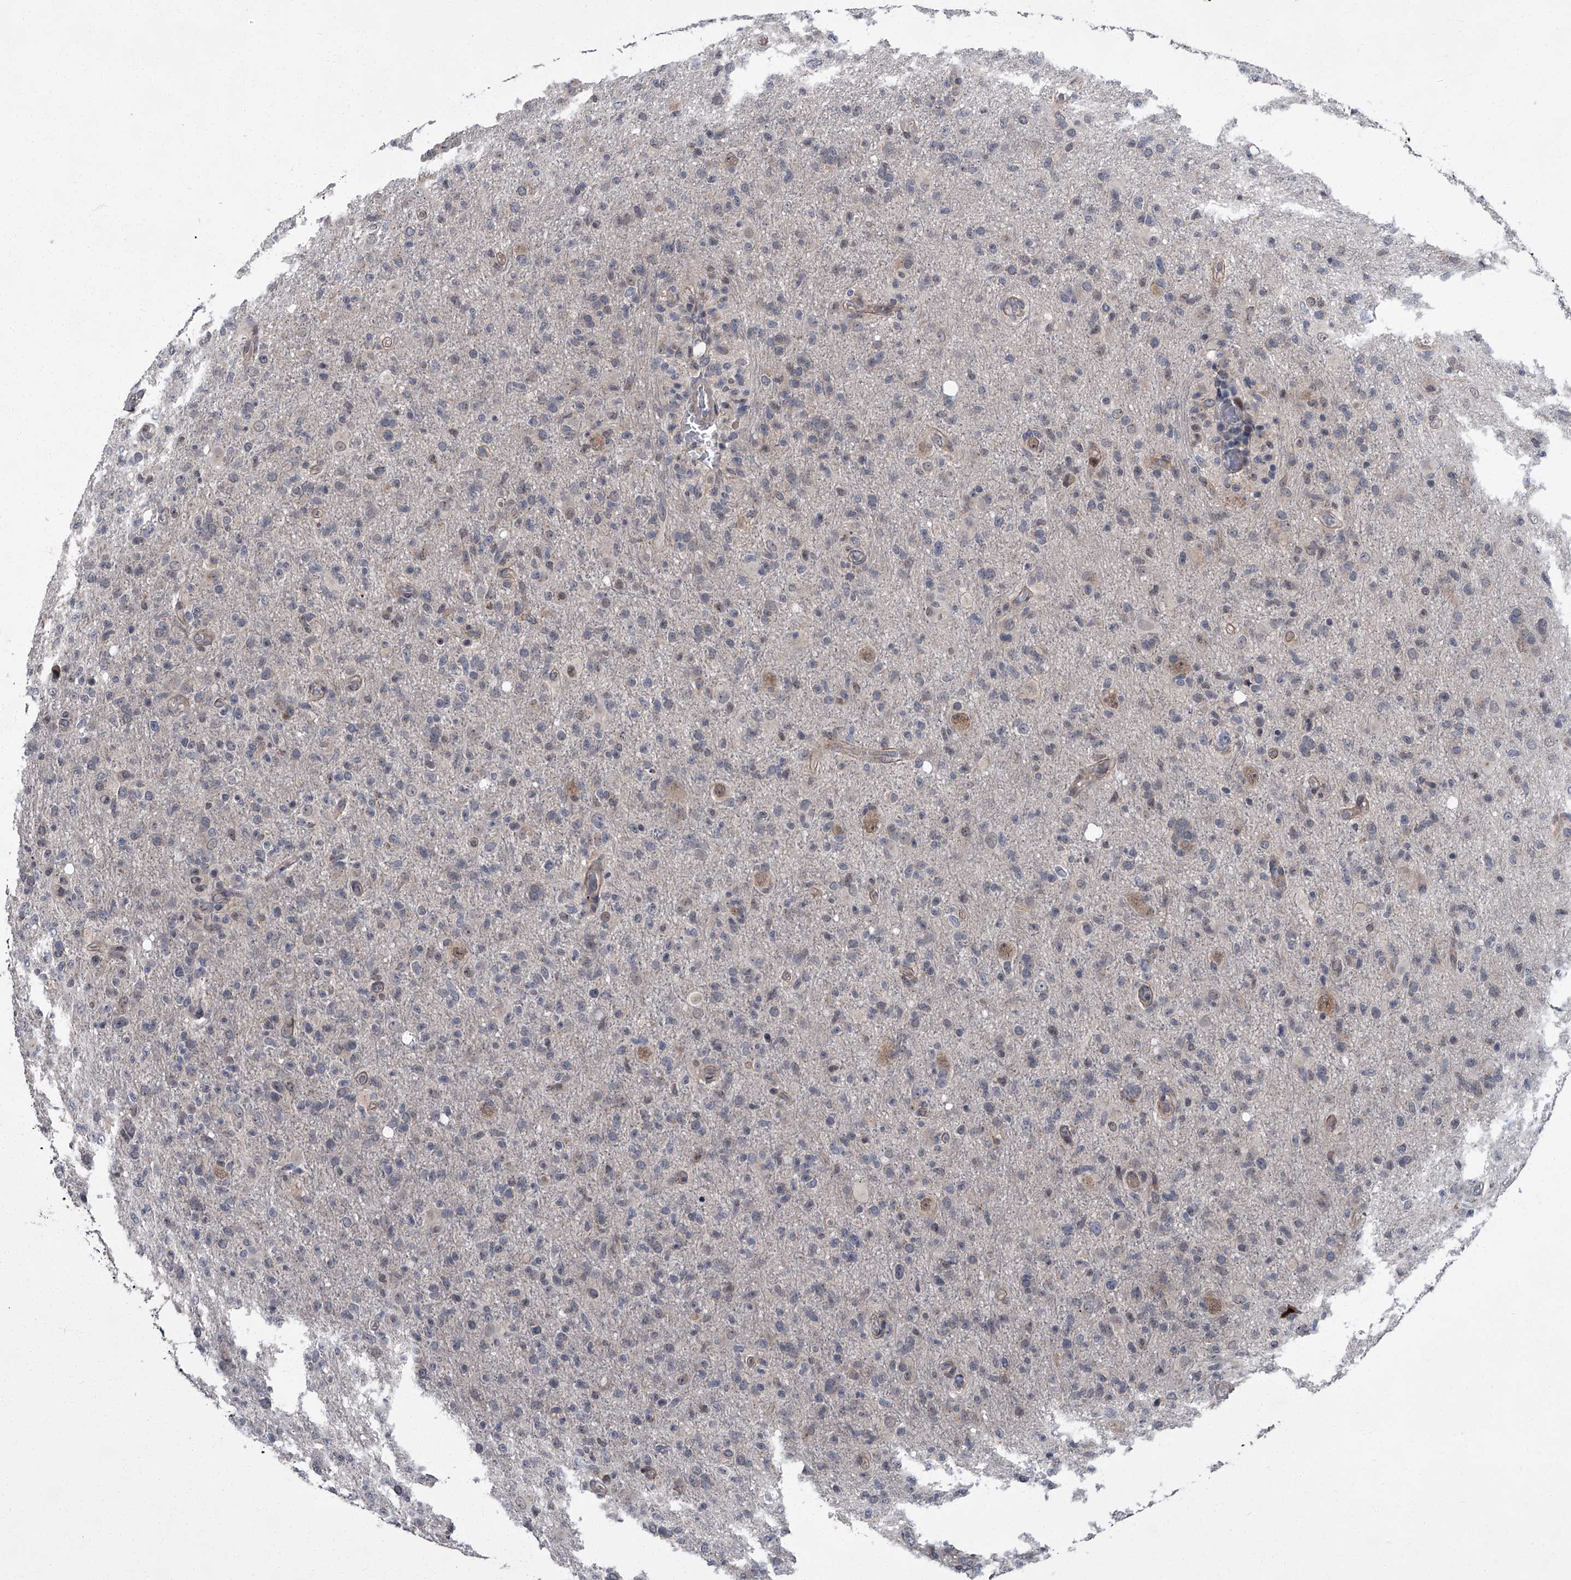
{"staining": {"intensity": "negative", "quantity": "none", "location": "none"}, "tissue": "glioma", "cell_type": "Tumor cells", "image_type": "cancer", "snomed": [{"axis": "morphology", "description": "Glioma, malignant, High grade"}, {"axis": "topography", "description": "Brain"}], "caption": "Immunohistochemistry of glioma demonstrates no expression in tumor cells.", "gene": "ZNF274", "patient": {"sex": "female", "age": 57}}